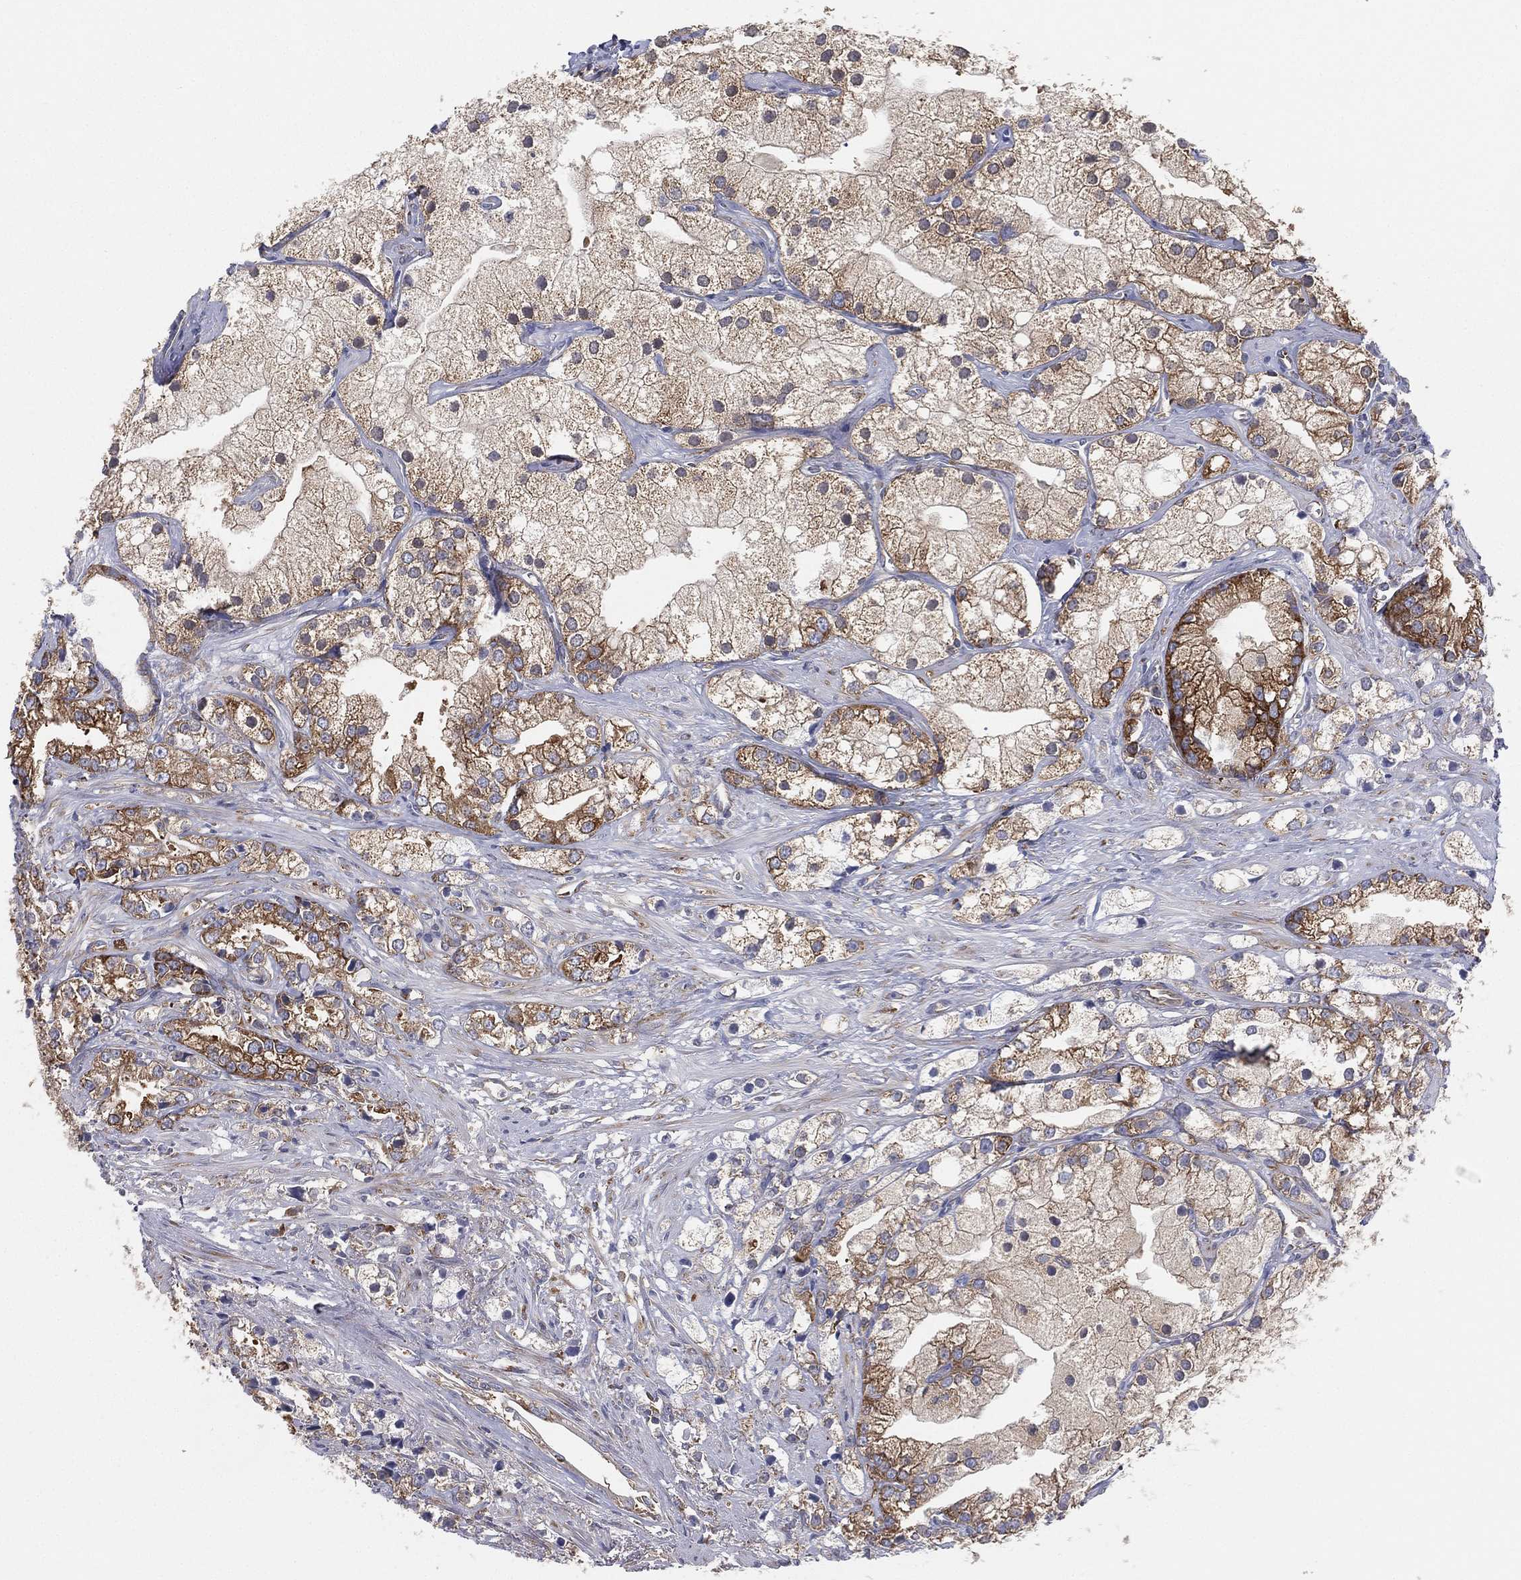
{"staining": {"intensity": "strong", "quantity": "<25%", "location": "cytoplasmic/membranous"}, "tissue": "prostate cancer", "cell_type": "Tumor cells", "image_type": "cancer", "snomed": [{"axis": "morphology", "description": "Adenocarcinoma, NOS"}, {"axis": "topography", "description": "Prostate and seminal vesicle, NOS"}, {"axis": "topography", "description": "Prostate"}], "caption": "There is medium levels of strong cytoplasmic/membranous positivity in tumor cells of prostate adenocarcinoma, as demonstrated by immunohistochemical staining (brown color).", "gene": "FARSA", "patient": {"sex": "male", "age": 79}}